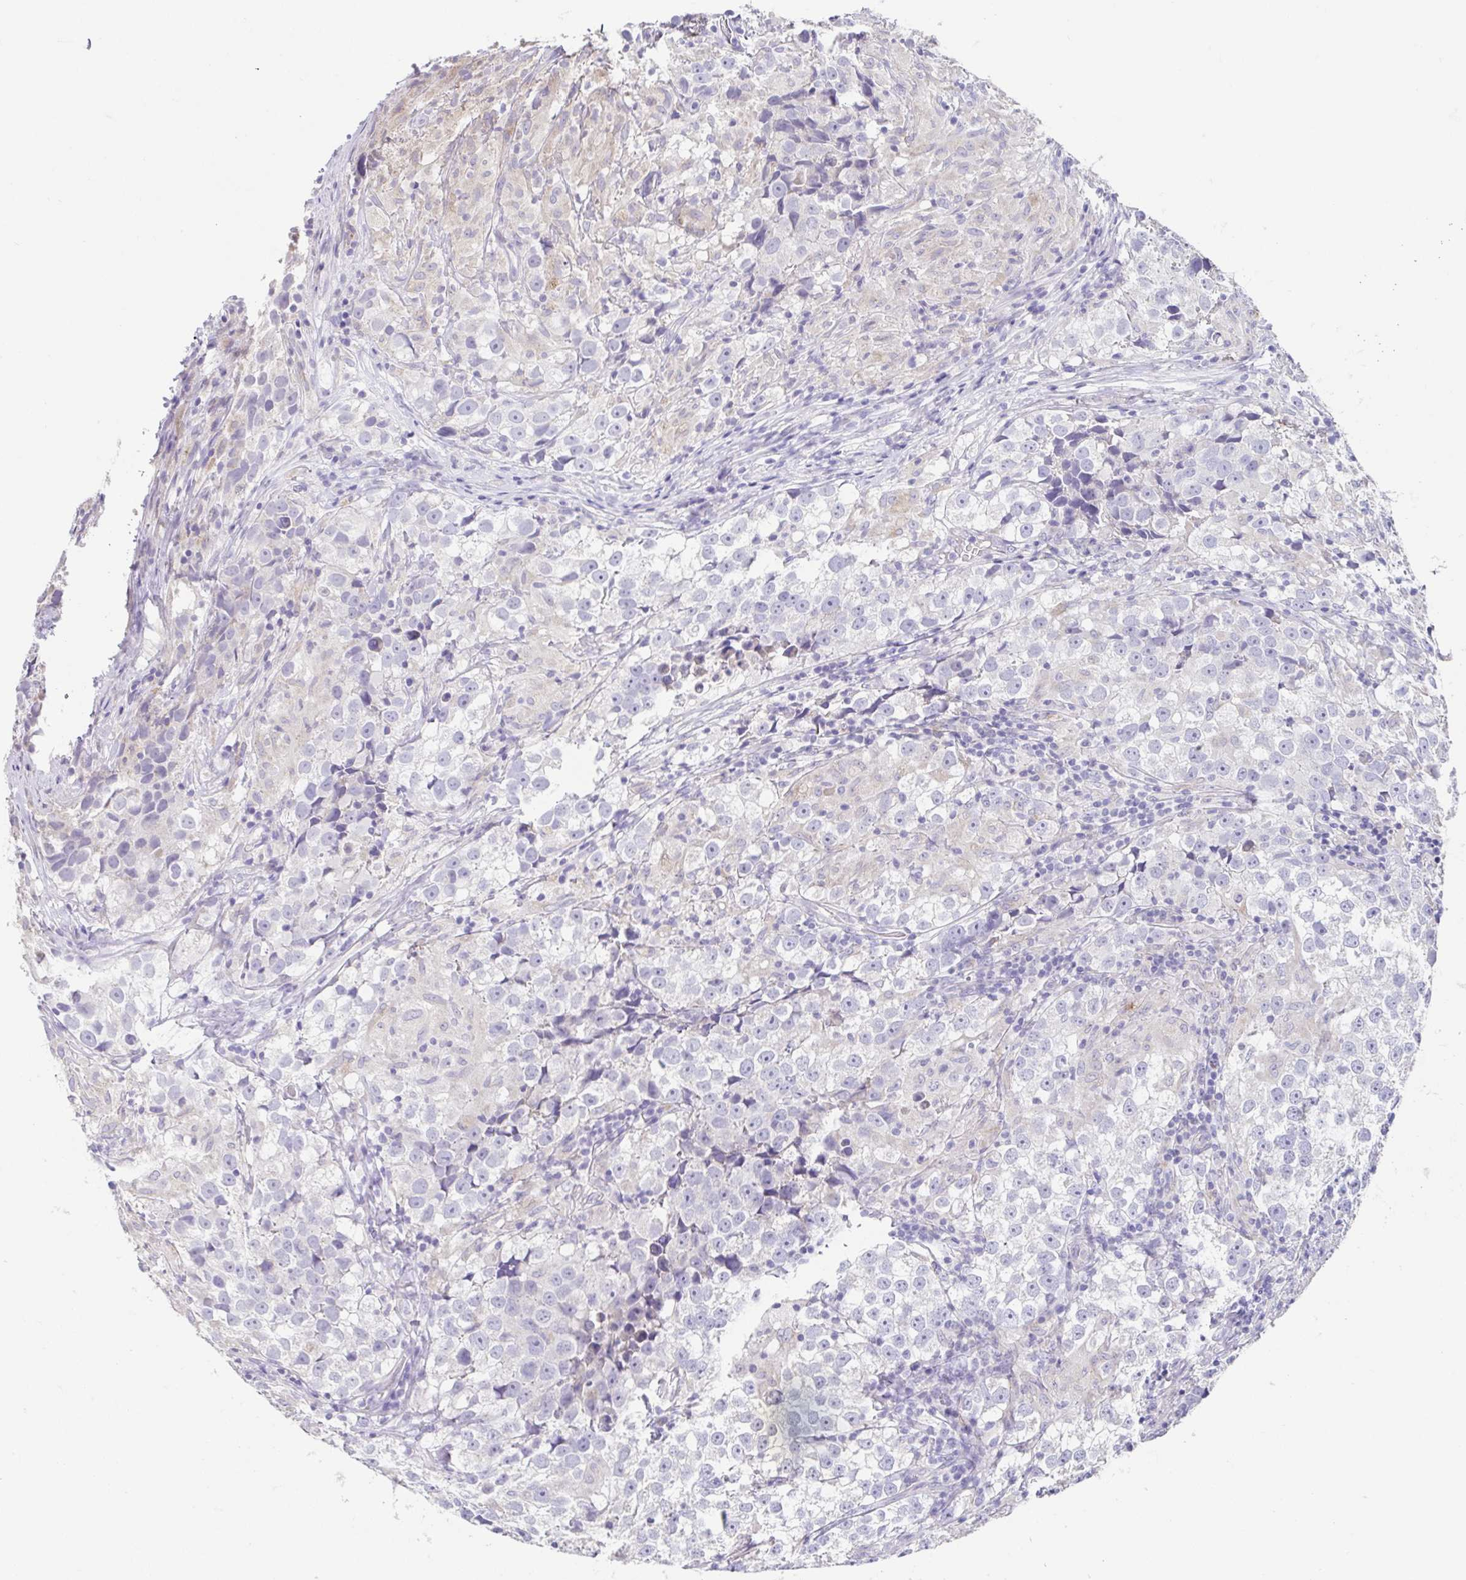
{"staining": {"intensity": "negative", "quantity": "none", "location": "none"}, "tissue": "testis cancer", "cell_type": "Tumor cells", "image_type": "cancer", "snomed": [{"axis": "morphology", "description": "Seminoma, NOS"}, {"axis": "topography", "description": "Testis"}], "caption": "The immunohistochemistry photomicrograph has no significant expression in tumor cells of testis cancer tissue. (Brightfield microscopy of DAB immunohistochemistry at high magnification).", "gene": "RDH11", "patient": {"sex": "male", "age": 46}}